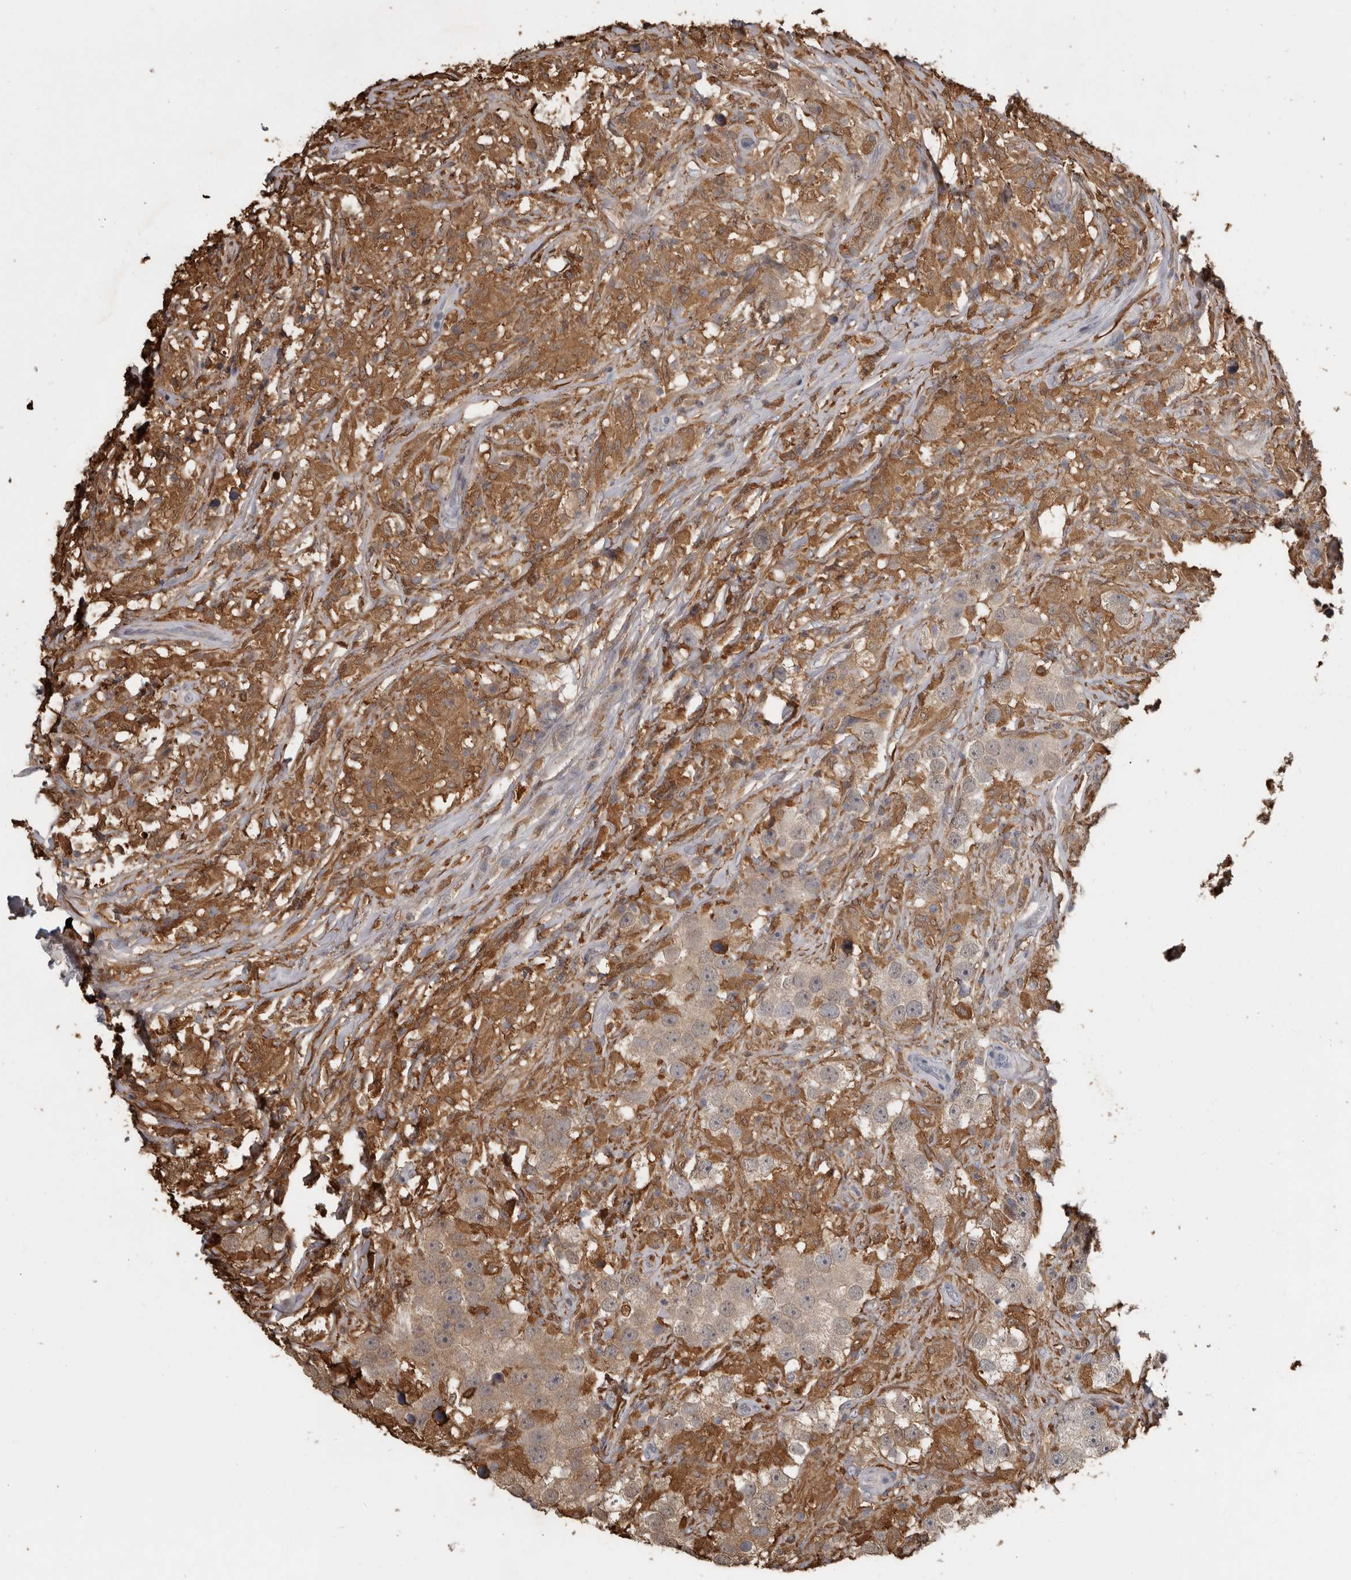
{"staining": {"intensity": "weak", "quantity": ">75%", "location": "cytoplasmic/membranous"}, "tissue": "testis cancer", "cell_type": "Tumor cells", "image_type": "cancer", "snomed": [{"axis": "morphology", "description": "Seminoma, NOS"}, {"axis": "topography", "description": "Testis"}], "caption": "Immunohistochemical staining of testis cancer reveals weak cytoplasmic/membranous protein expression in approximately >75% of tumor cells. (brown staining indicates protein expression, while blue staining denotes nuclei).", "gene": "KCNJ8", "patient": {"sex": "male", "age": 49}}